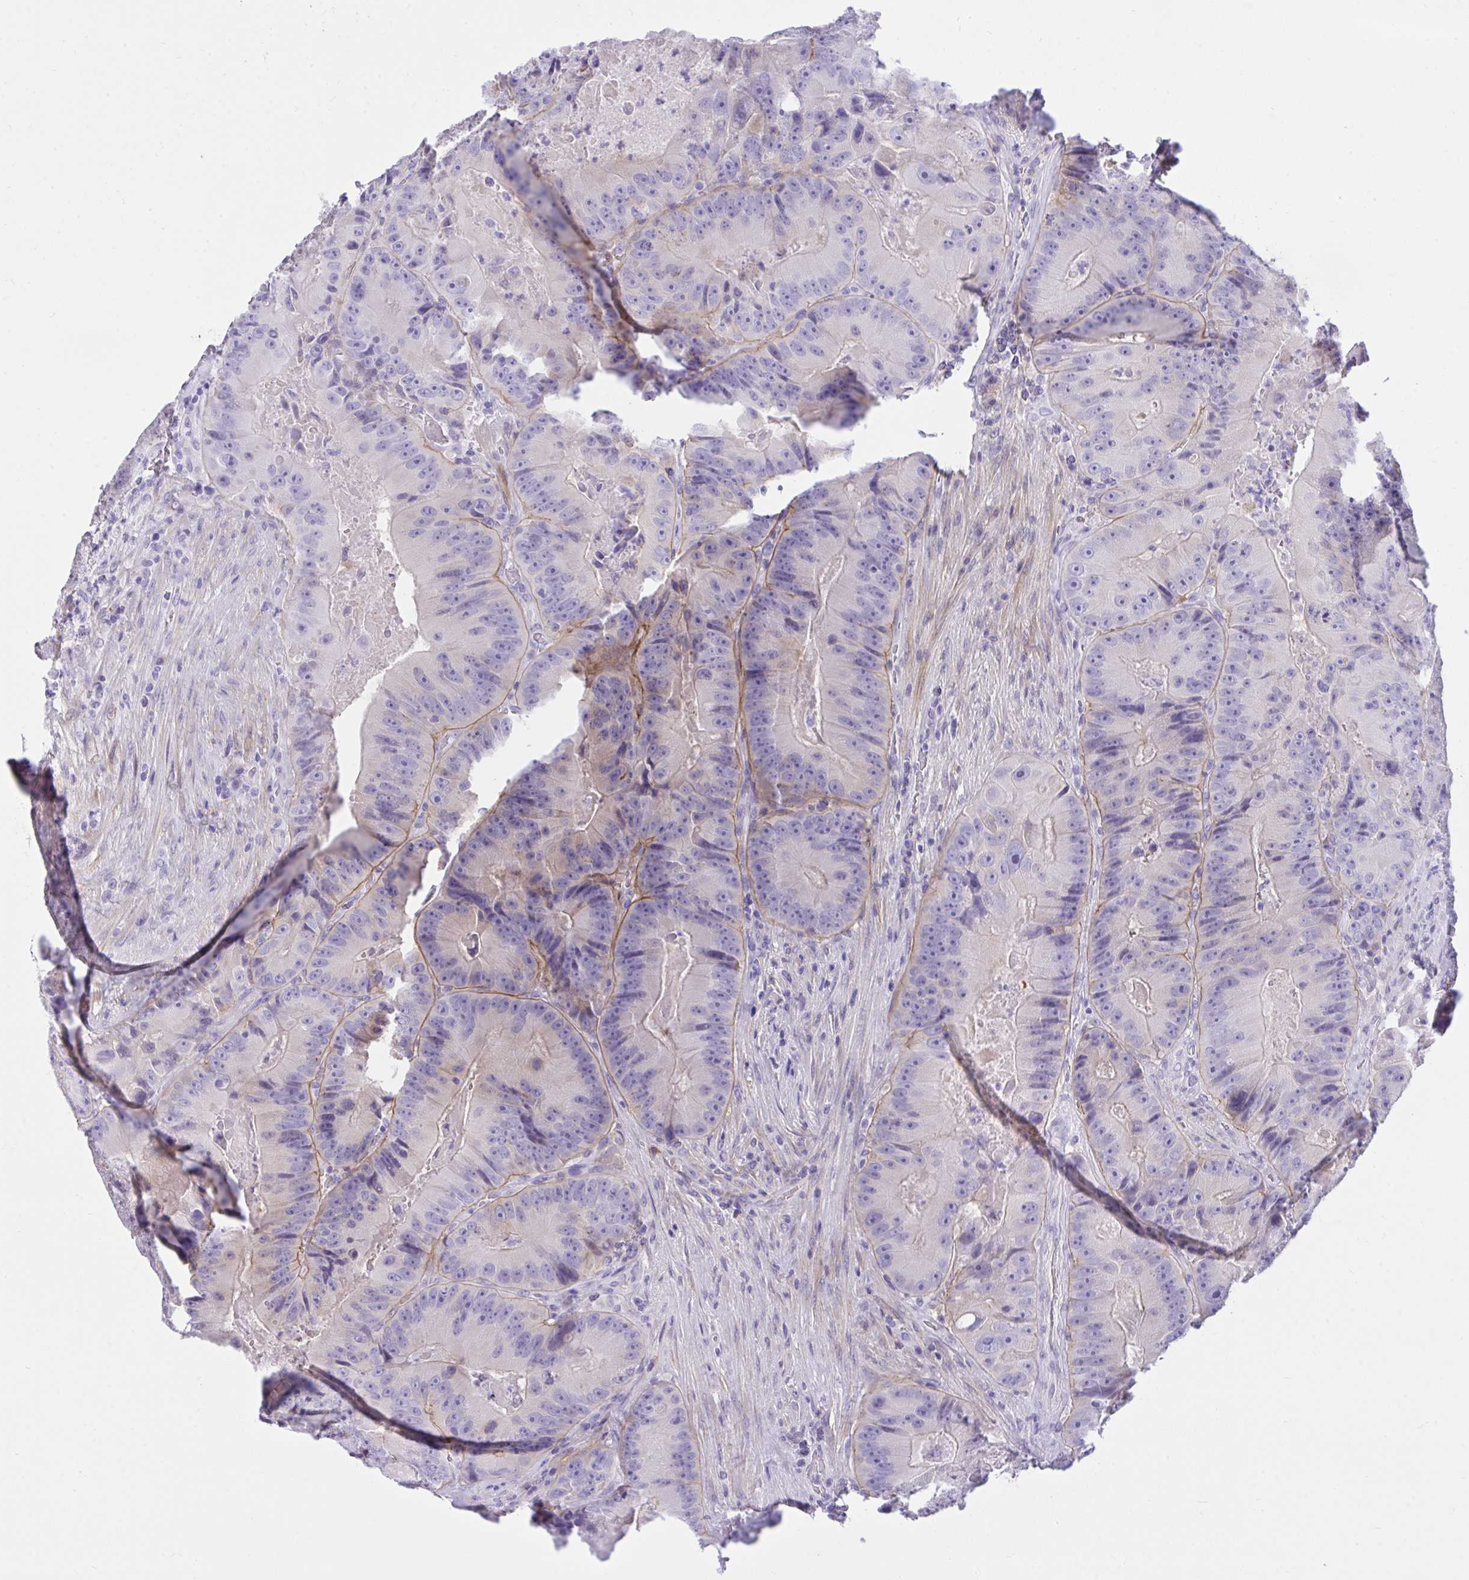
{"staining": {"intensity": "negative", "quantity": "none", "location": "none"}, "tissue": "colorectal cancer", "cell_type": "Tumor cells", "image_type": "cancer", "snomed": [{"axis": "morphology", "description": "Adenocarcinoma, NOS"}, {"axis": "topography", "description": "Colon"}], "caption": "A high-resolution image shows immunohistochemistry staining of colorectal cancer (adenocarcinoma), which shows no significant positivity in tumor cells.", "gene": "TLN2", "patient": {"sex": "female", "age": 86}}